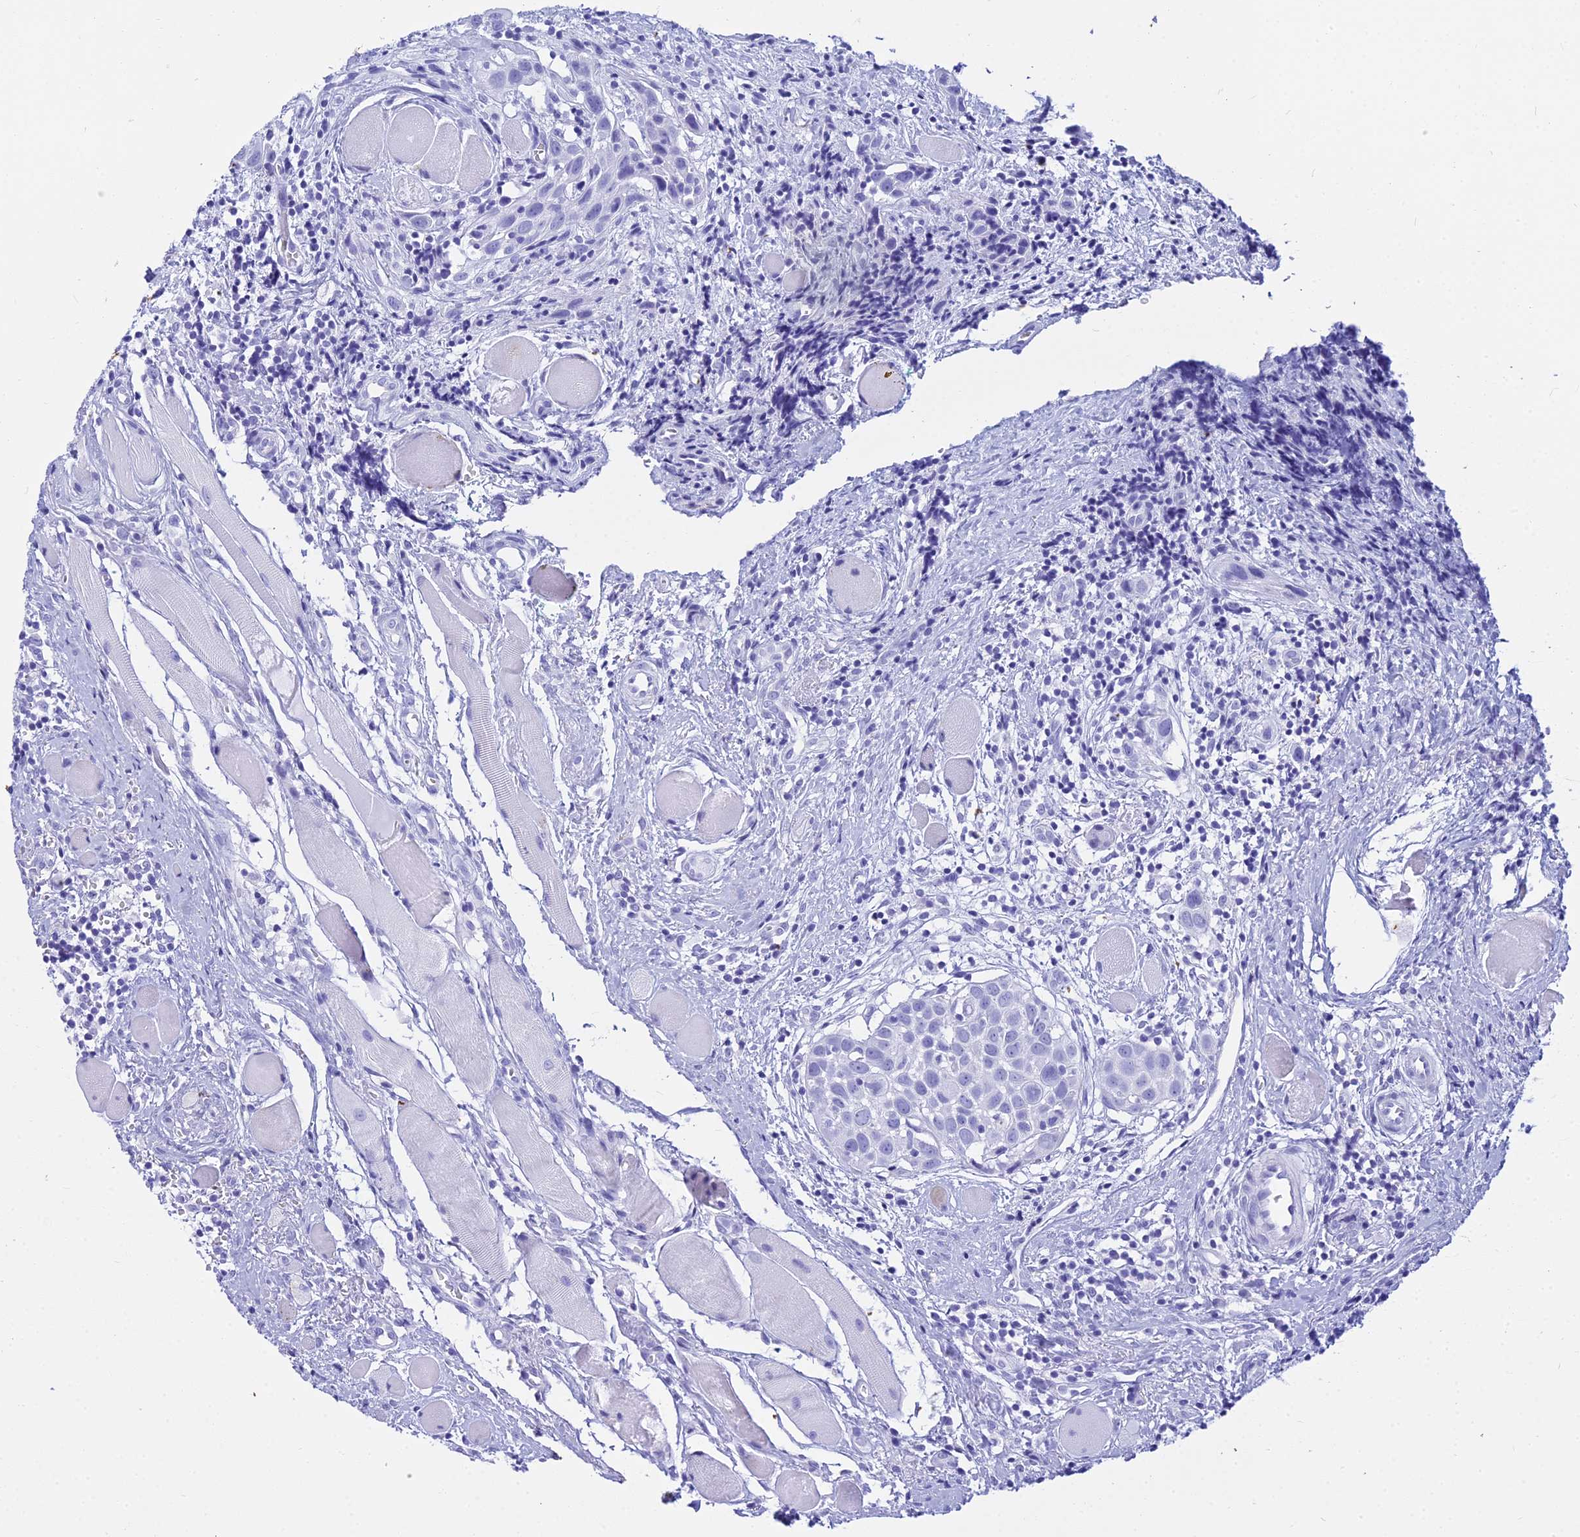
{"staining": {"intensity": "negative", "quantity": "none", "location": "none"}, "tissue": "head and neck cancer", "cell_type": "Tumor cells", "image_type": "cancer", "snomed": [{"axis": "morphology", "description": "Squamous cell carcinoma, NOS"}, {"axis": "topography", "description": "Oral tissue"}, {"axis": "topography", "description": "Head-Neck"}], "caption": "An immunohistochemistry micrograph of head and neck cancer (squamous cell carcinoma) is shown. There is no staining in tumor cells of head and neck cancer (squamous cell carcinoma). (DAB immunohistochemistry (IHC), high magnification).", "gene": "ZNF442", "patient": {"sex": "female", "age": 50}}